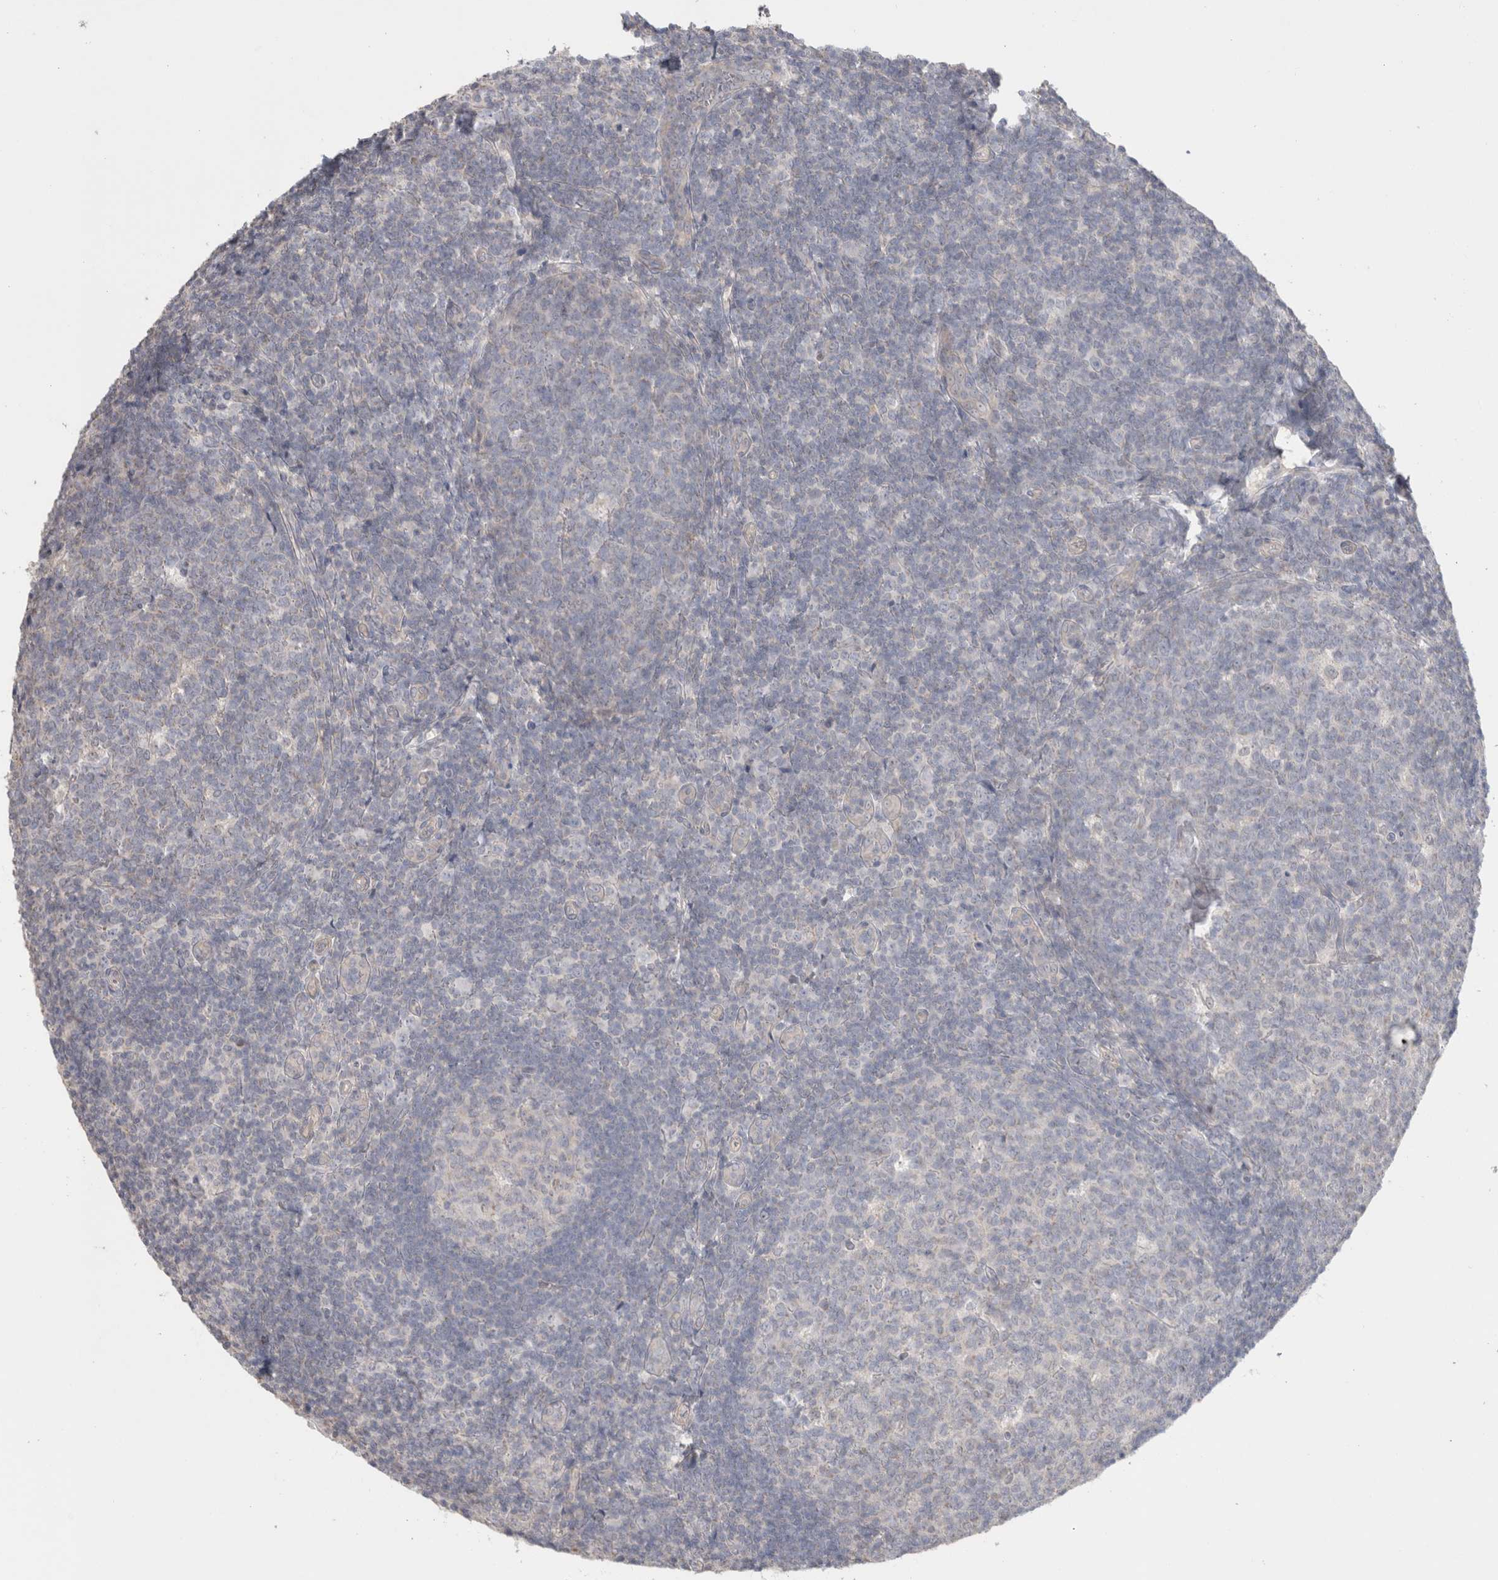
{"staining": {"intensity": "negative", "quantity": "none", "location": "none"}, "tissue": "tonsil", "cell_type": "Germinal center cells", "image_type": "normal", "snomed": [{"axis": "morphology", "description": "Normal tissue, NOS"}, {"axis": "topography", "description": "Tonsil"}], "caption": "Immunohistochemistry micrograph of normal tonsil: human tonsil stained with DAB (3,3'-diaminobenzidine) displays no significant protein positivity in germinal center cells.", "gene": "DMD", "patient": {"sex": "male", "age": 37}}